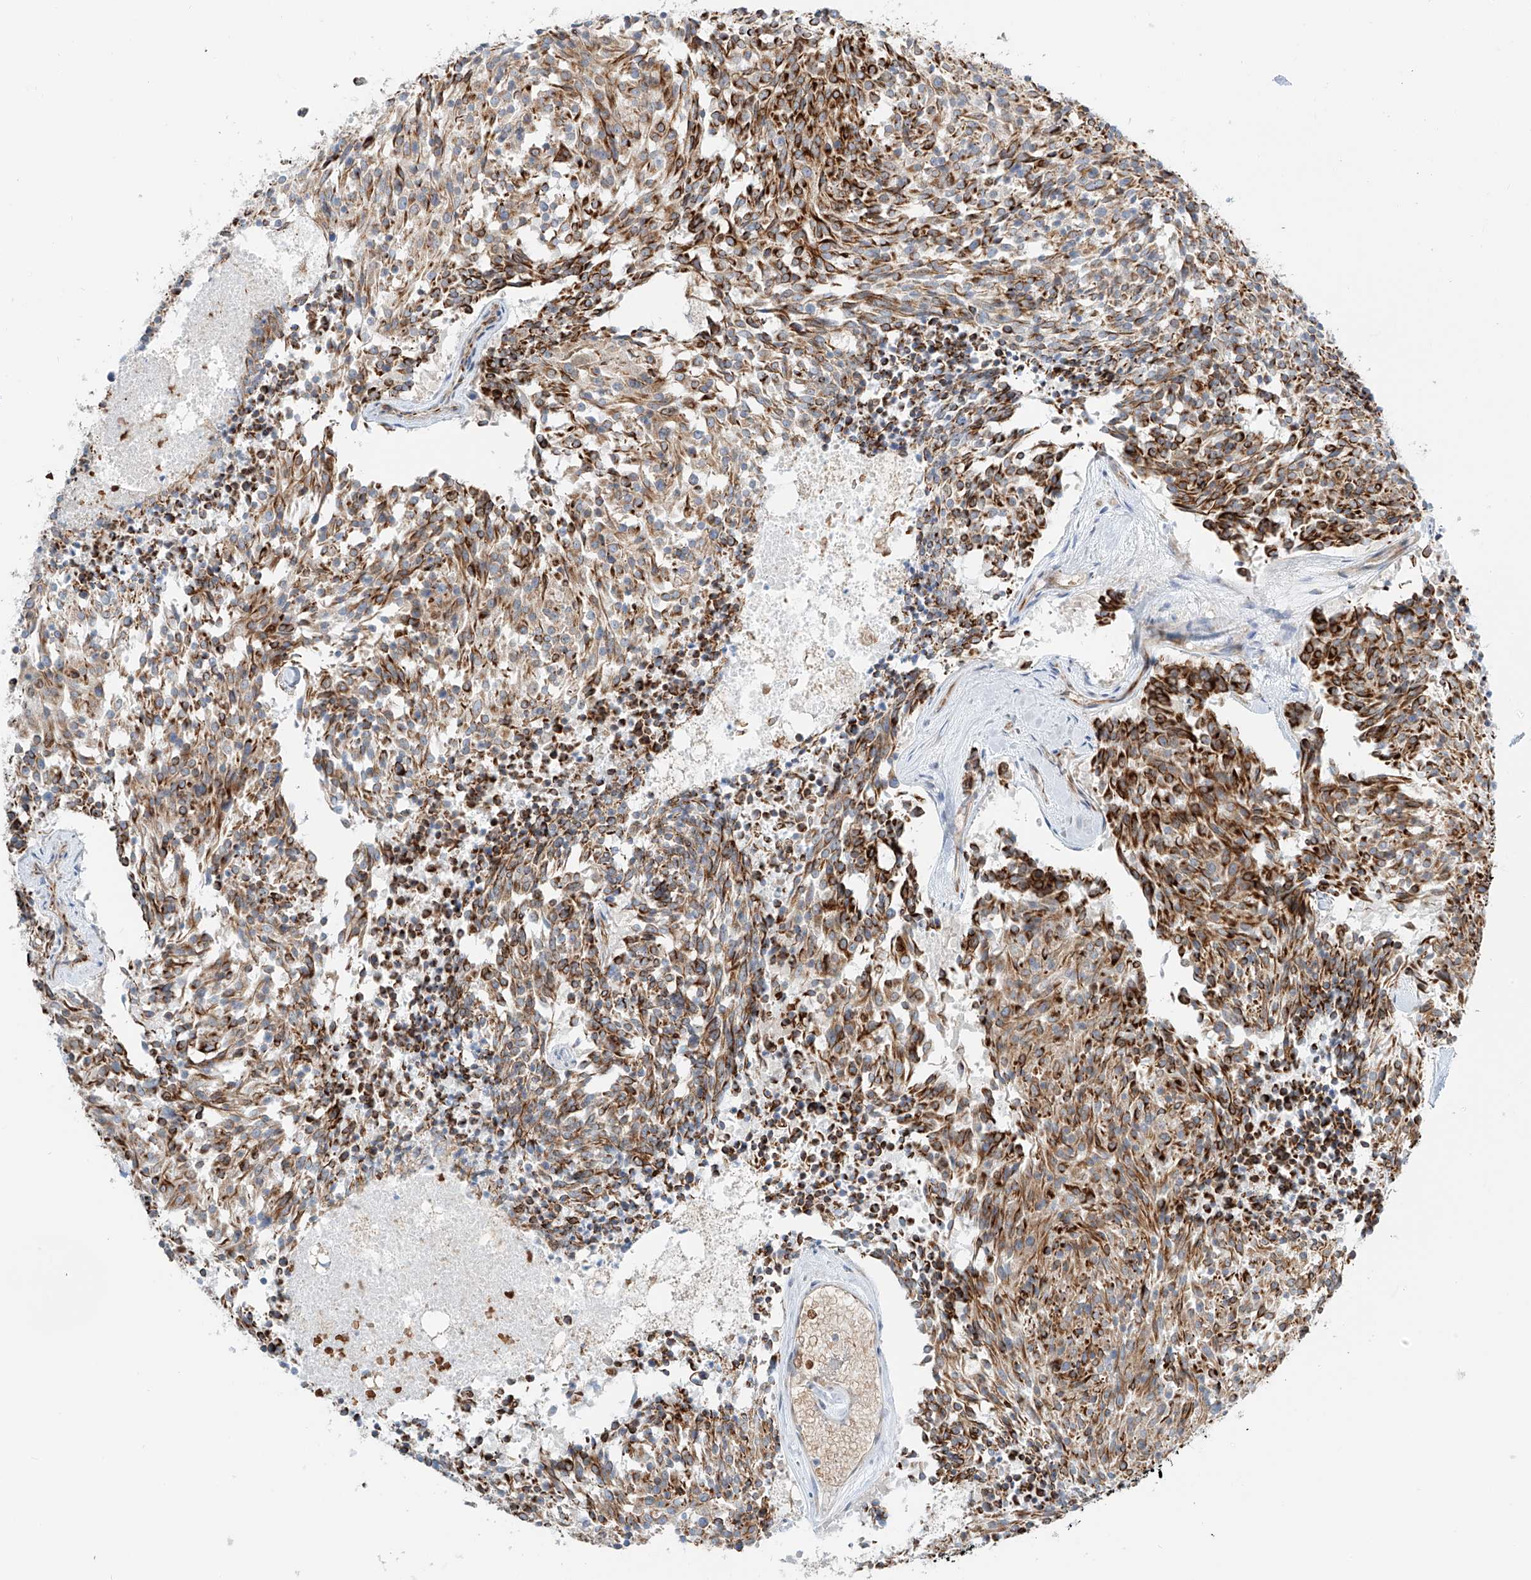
{"staining": {"intensity": "moderate", "quantity": ">75%", "location": "cytoplasmic/membranous"}, "tissue": "carcinoid", "cell_type": "Tumor cells", "image_type": "cancer", "snomed": [{"axis": "morphology", "description": "Carcinoid, malignant, NOS"}, {"axis": "topography", "description": "Pancreas"}], "caption": "The image exhibits staining of carcinoid (malignant), revealing moderate cytoplasmic/membranous protein expression (brown color) within tumor cells. (DAB = brown stain, brightfield microscopy at high magnification).", "gene": "EIPR1", "patient": {"sex": "female", "age": 54}}